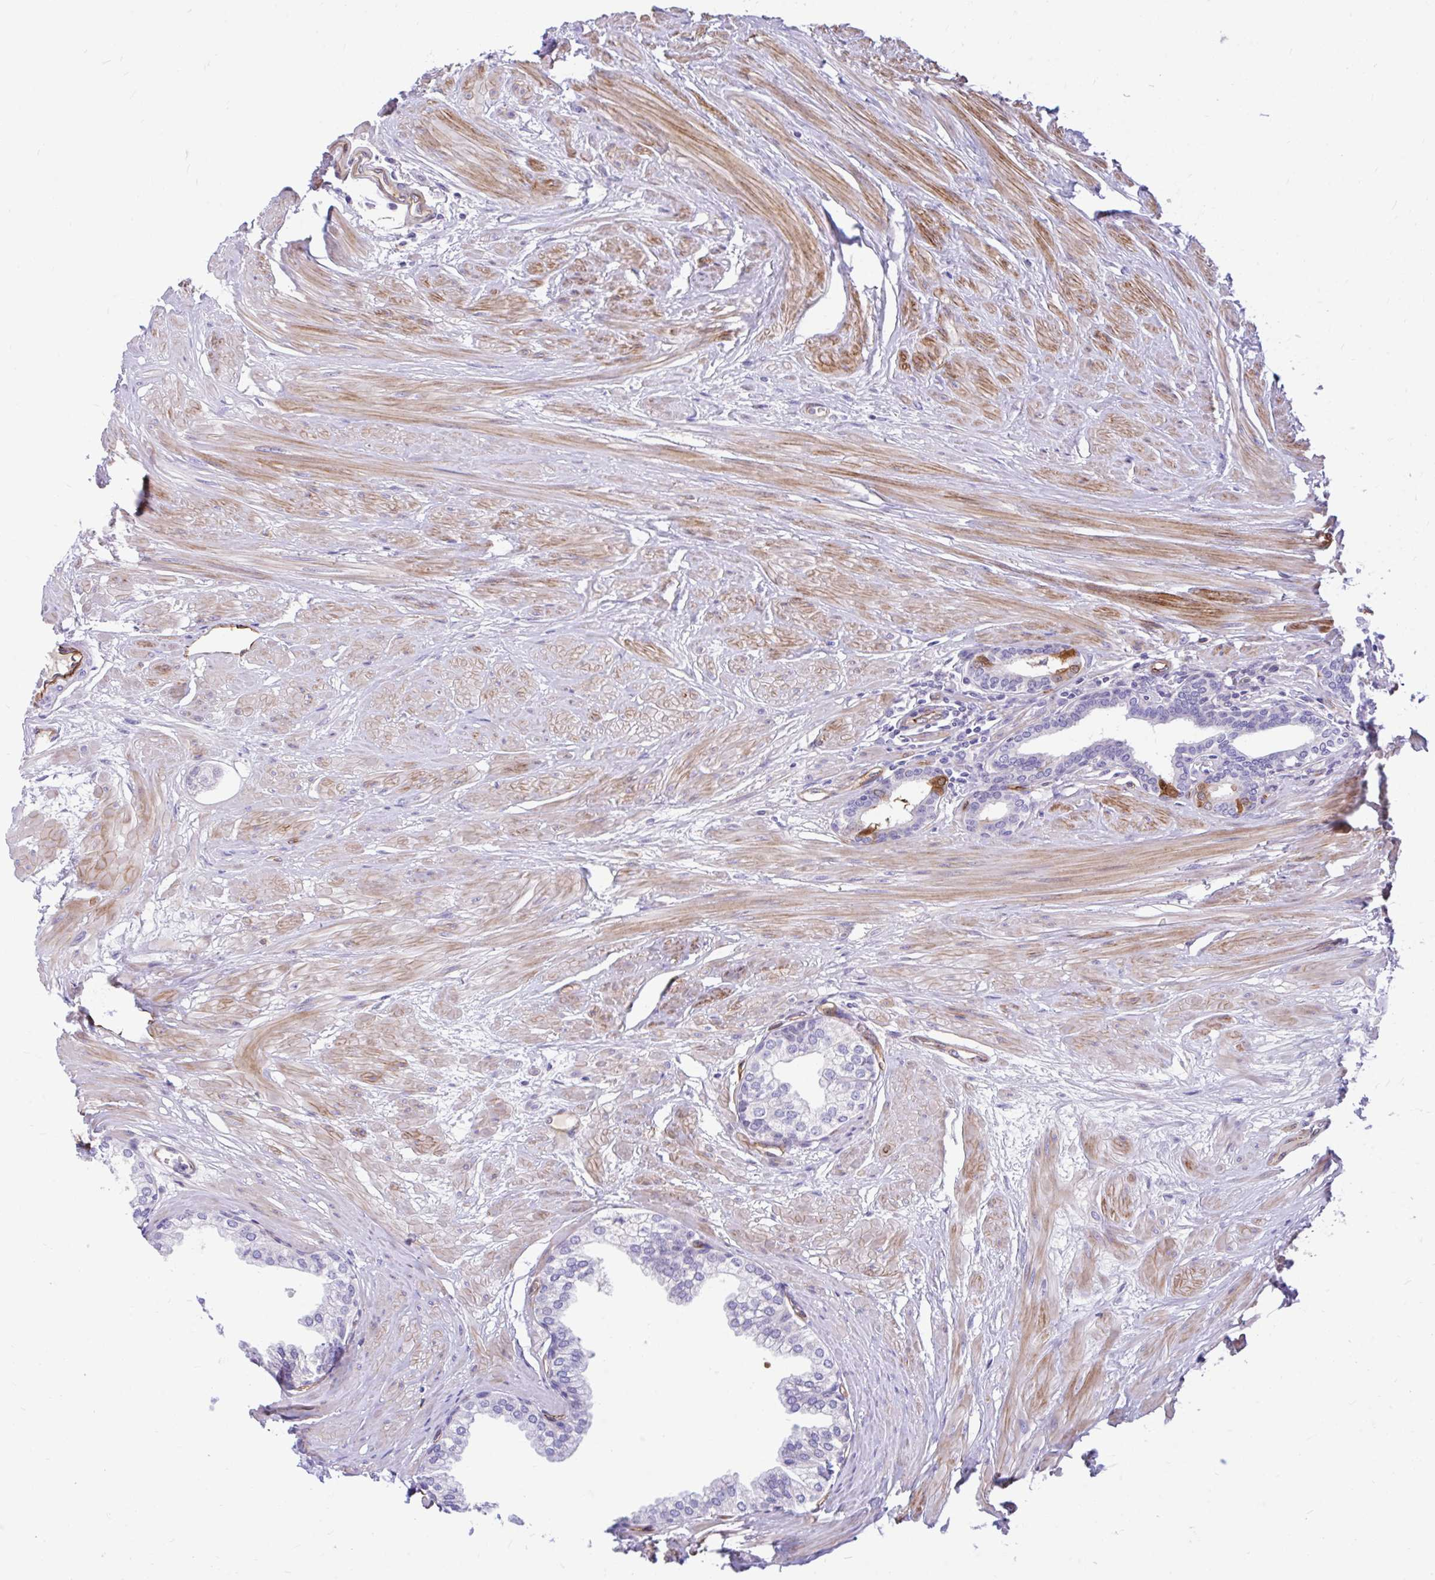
{"staining": {"intensity": "moderate", "quantity": "<25%", "location": "cytoplasmic/membranous"}, "tissue": "prostate", "cell_type": "Glandular cells", "image_type": "normal", "snomed": [{"axis": "morphology", "description": "Normal tissue, NOS"}, {"axis": "topography", "description": "Prostate"}, {"axis": "topography", "description": "Peripheral nerve tissue"}], "caption": "Immunohistochemistry (DAB) staining of benign human prostate exhibits moderate cytoplasmic/membranous protein staining in approximately <25% of glandular cells.", "gene": "ESPNL", "patient": {"sex": "male", "age": 55}}